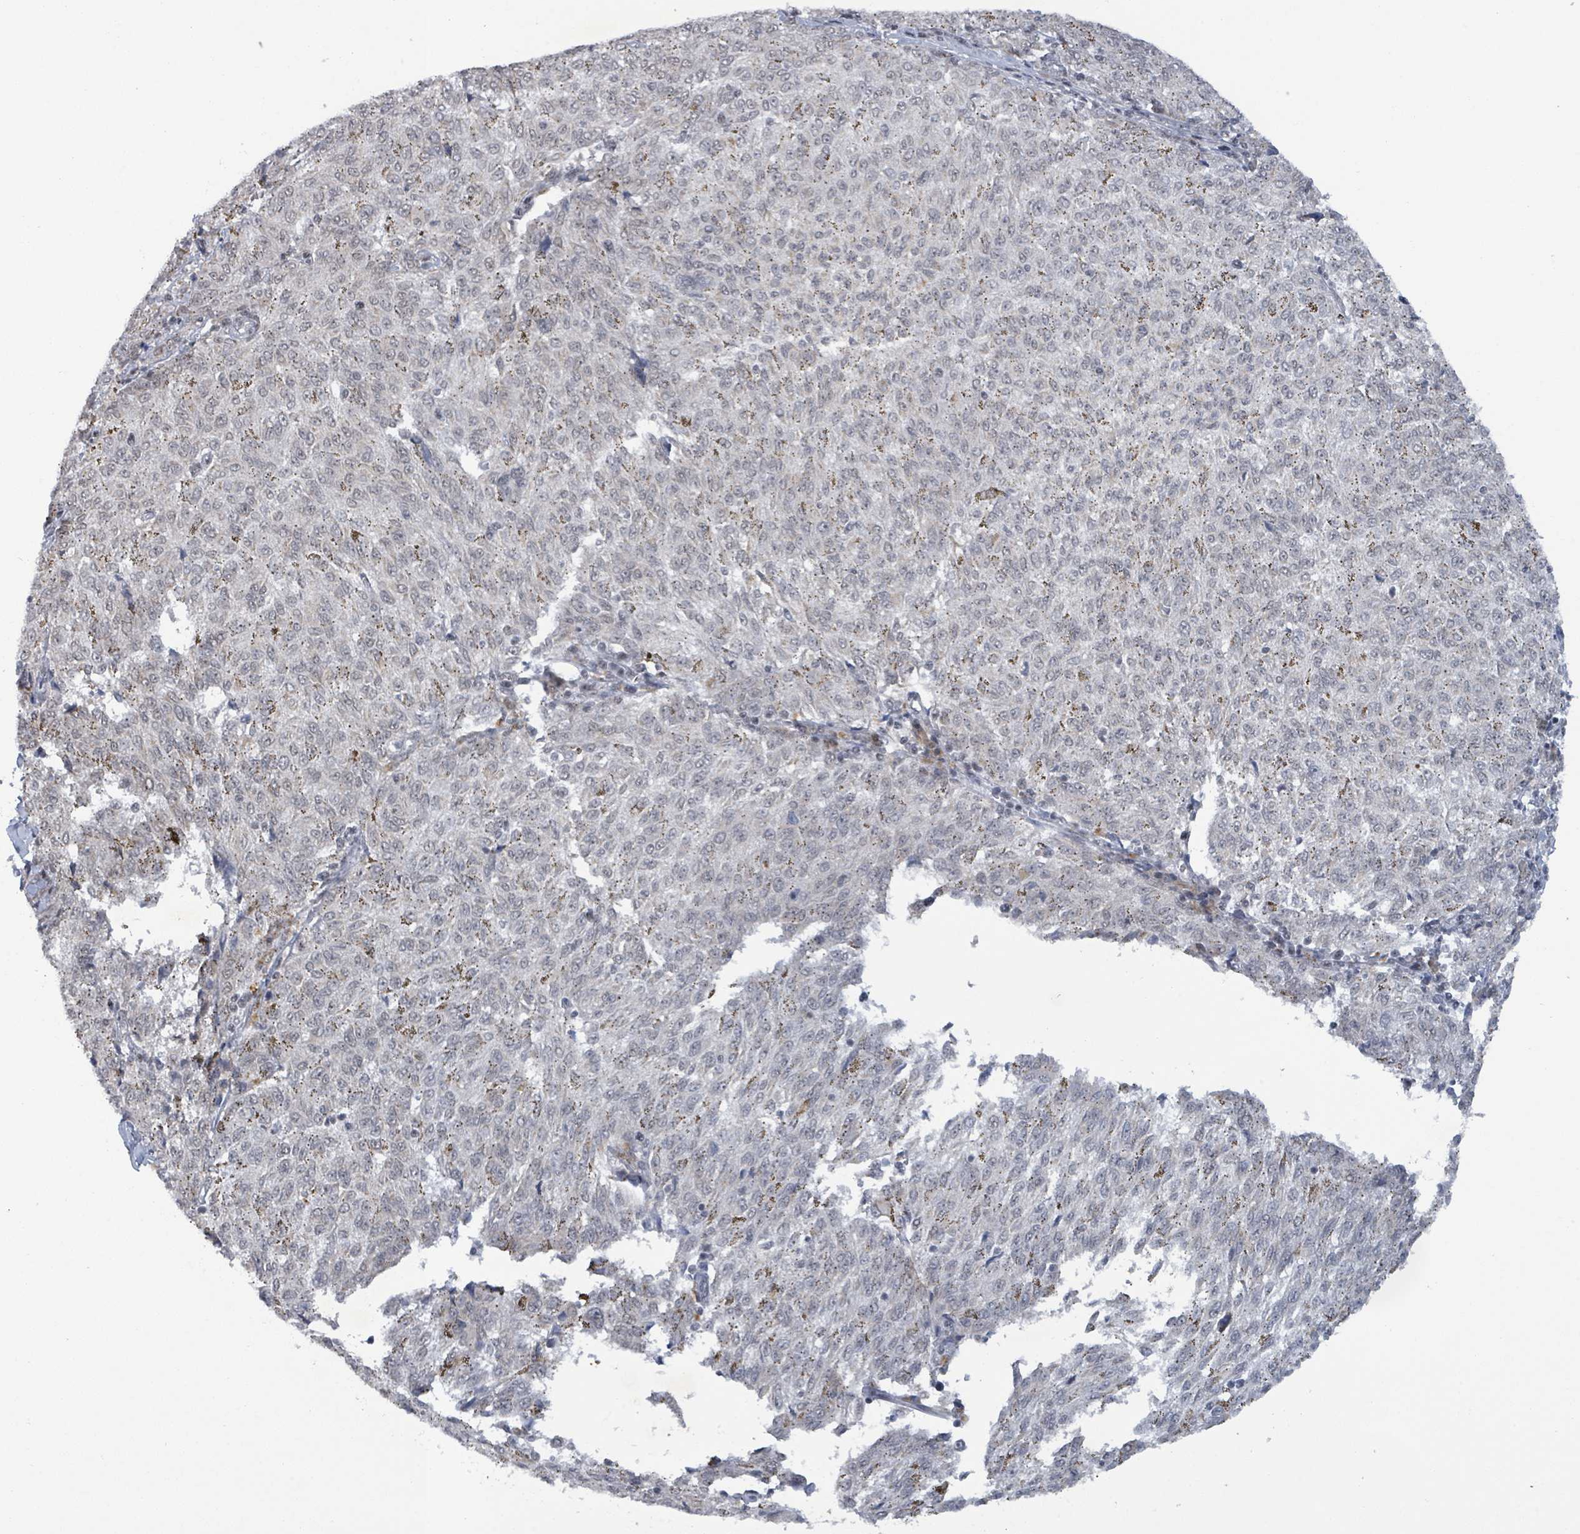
{"staining": {"intensity": "weak", "quantity": "<25%", "location": "cytoplasmic/membranous,nuclear"}, "tissue": "melanoma", "cell_type": "Tumor cells", "image_type": "cancer", "snomed": [{"axis": "morphology", "description": "Malignant melanoma, NOS"}, {"axis": "topography", "description": "Skin"}], "caption": "High magnification brightfield microscopy of melanoma stained with DAB (3,3'-diaminobenzidine) (brown) and counterstained with hematoxylin (blue): tumor cells show no significant expression.", "gene": "BANP", "patient": {"sex": "female", "age": 72}}